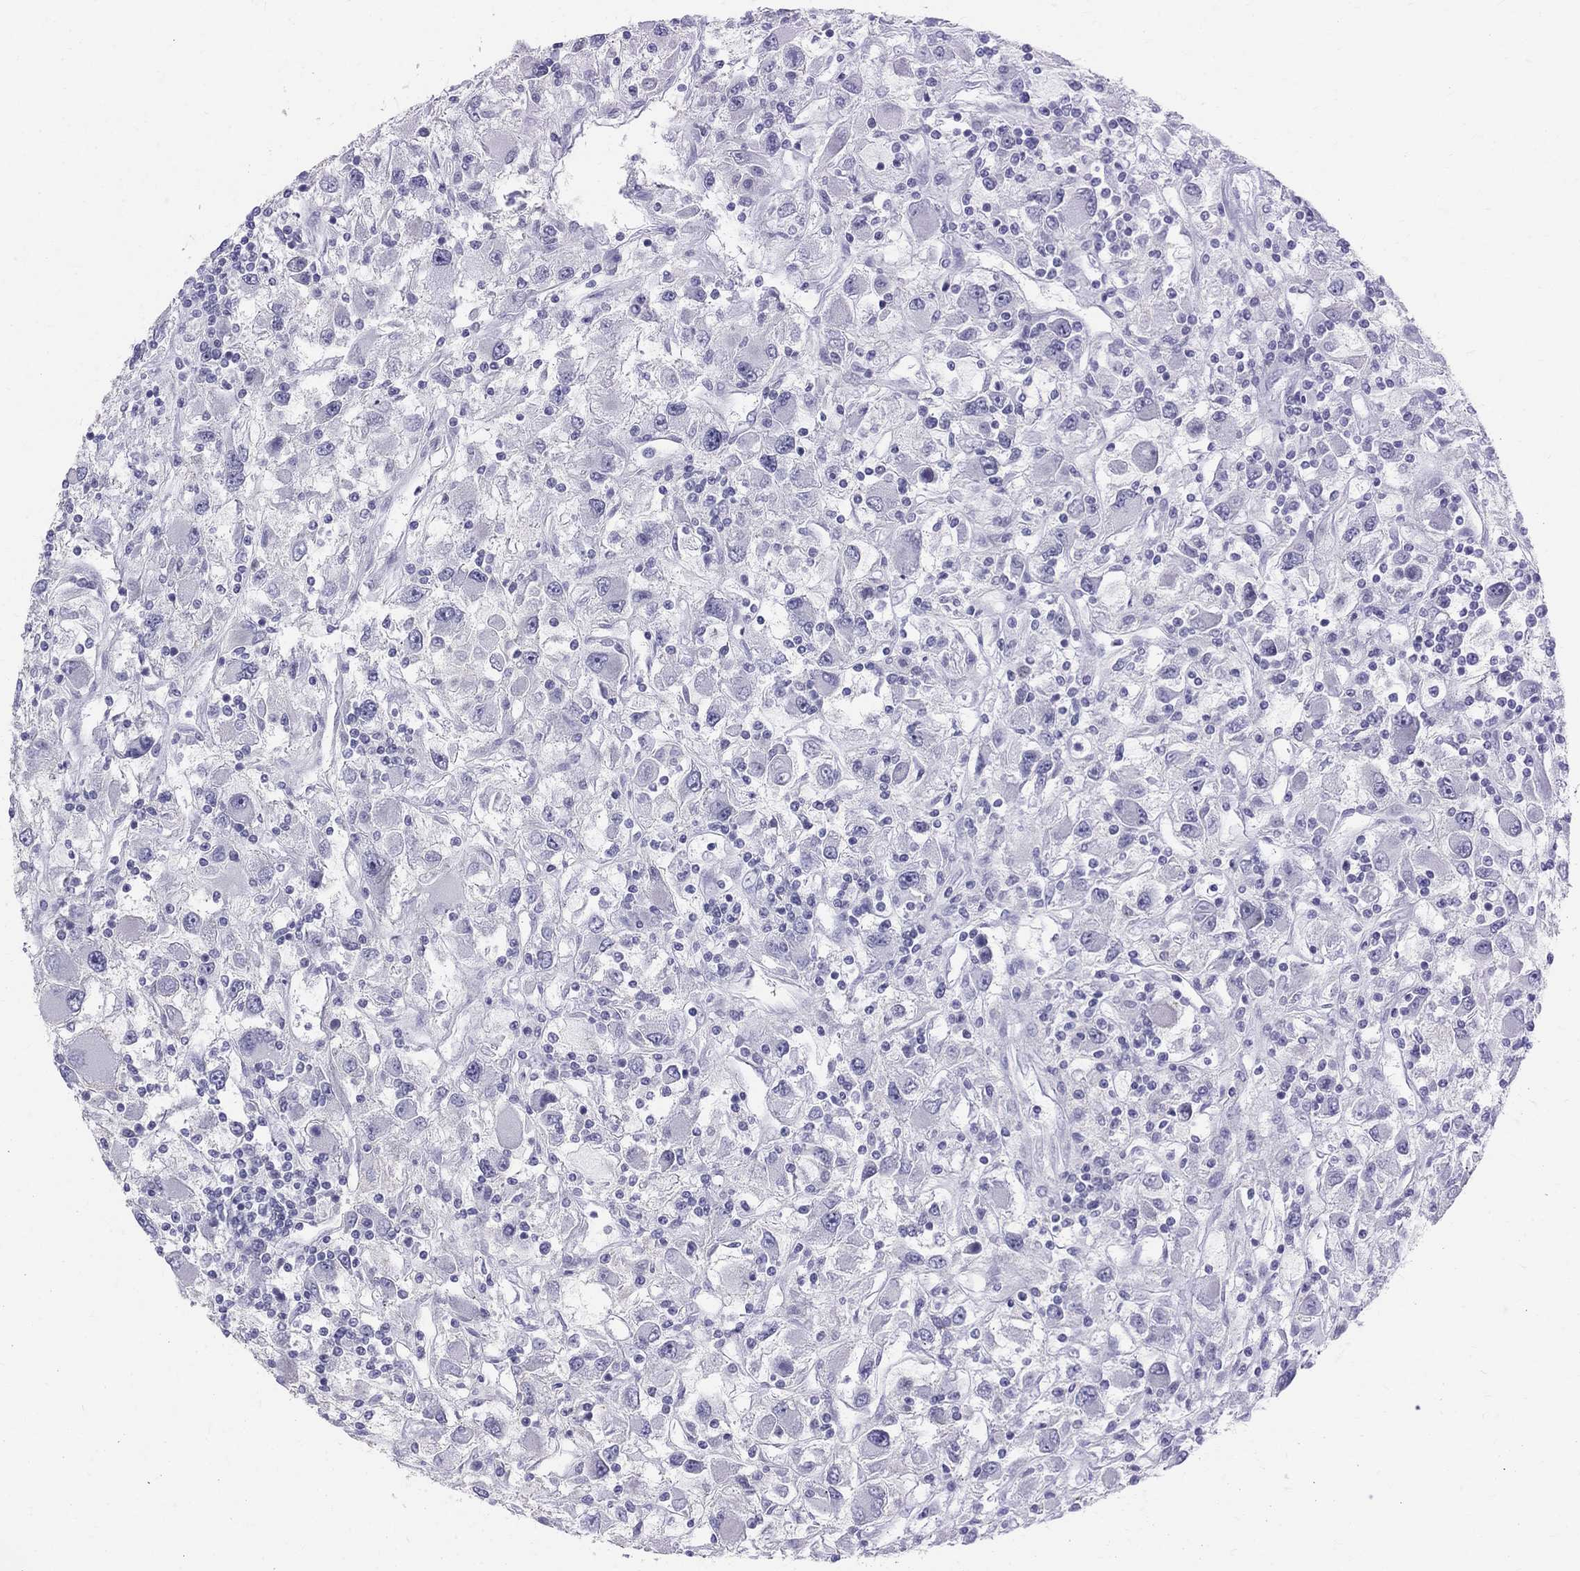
{"staining": {"intensity": "negative", "quantity": "none", "location": "none"}, "tissue": "renal cancer", "cell_type": "Tumor cells", "image_type": "cancer", "snomed": [{"axis": "morphology", "description": "Adenocarcinoma, NOS"}, {"axis": "topography", "description": "Kidney"}], "caption": "Renal adenocarcinoma stained for a protein using IHC exhibits no staining tumor cells.", "gene": "MAGEB6", "patient": {"sex": "female", "age": 67}}